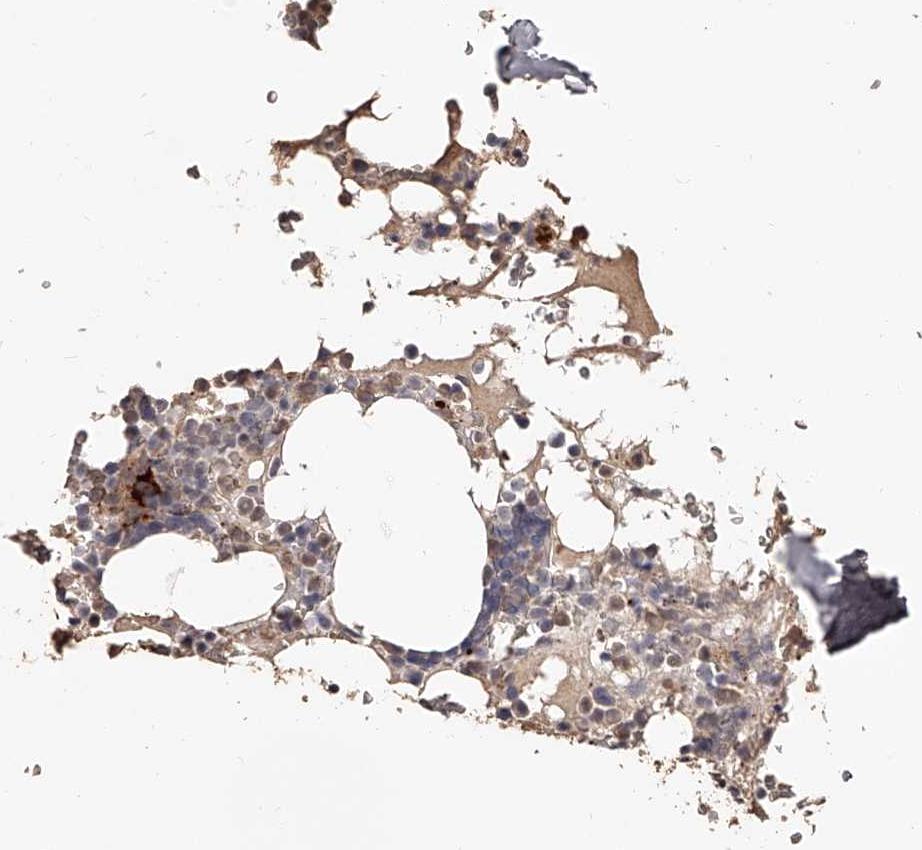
{"staining": {"intensity": "strong", "quantity": "<25%", "location": "cytoplasmic/membranous"}, "tissue": "bone marrow", "cell_type": "Hematopoietic cells", "image_type": "normal", "snomed": [{"axis": "morphology", "description": "Normal tissue, NOS"}, {"axis": "topography", "description": "Bone marrow"}], "caption": "About <25% of hematopoietic cells in unremarkable bone marrow display strong cytoplasmic/membranous protein positivity as visualized by brown immunohistochemical staining.", "gene": "URGCP", "patient": {"sex": "male", "age": 58}}